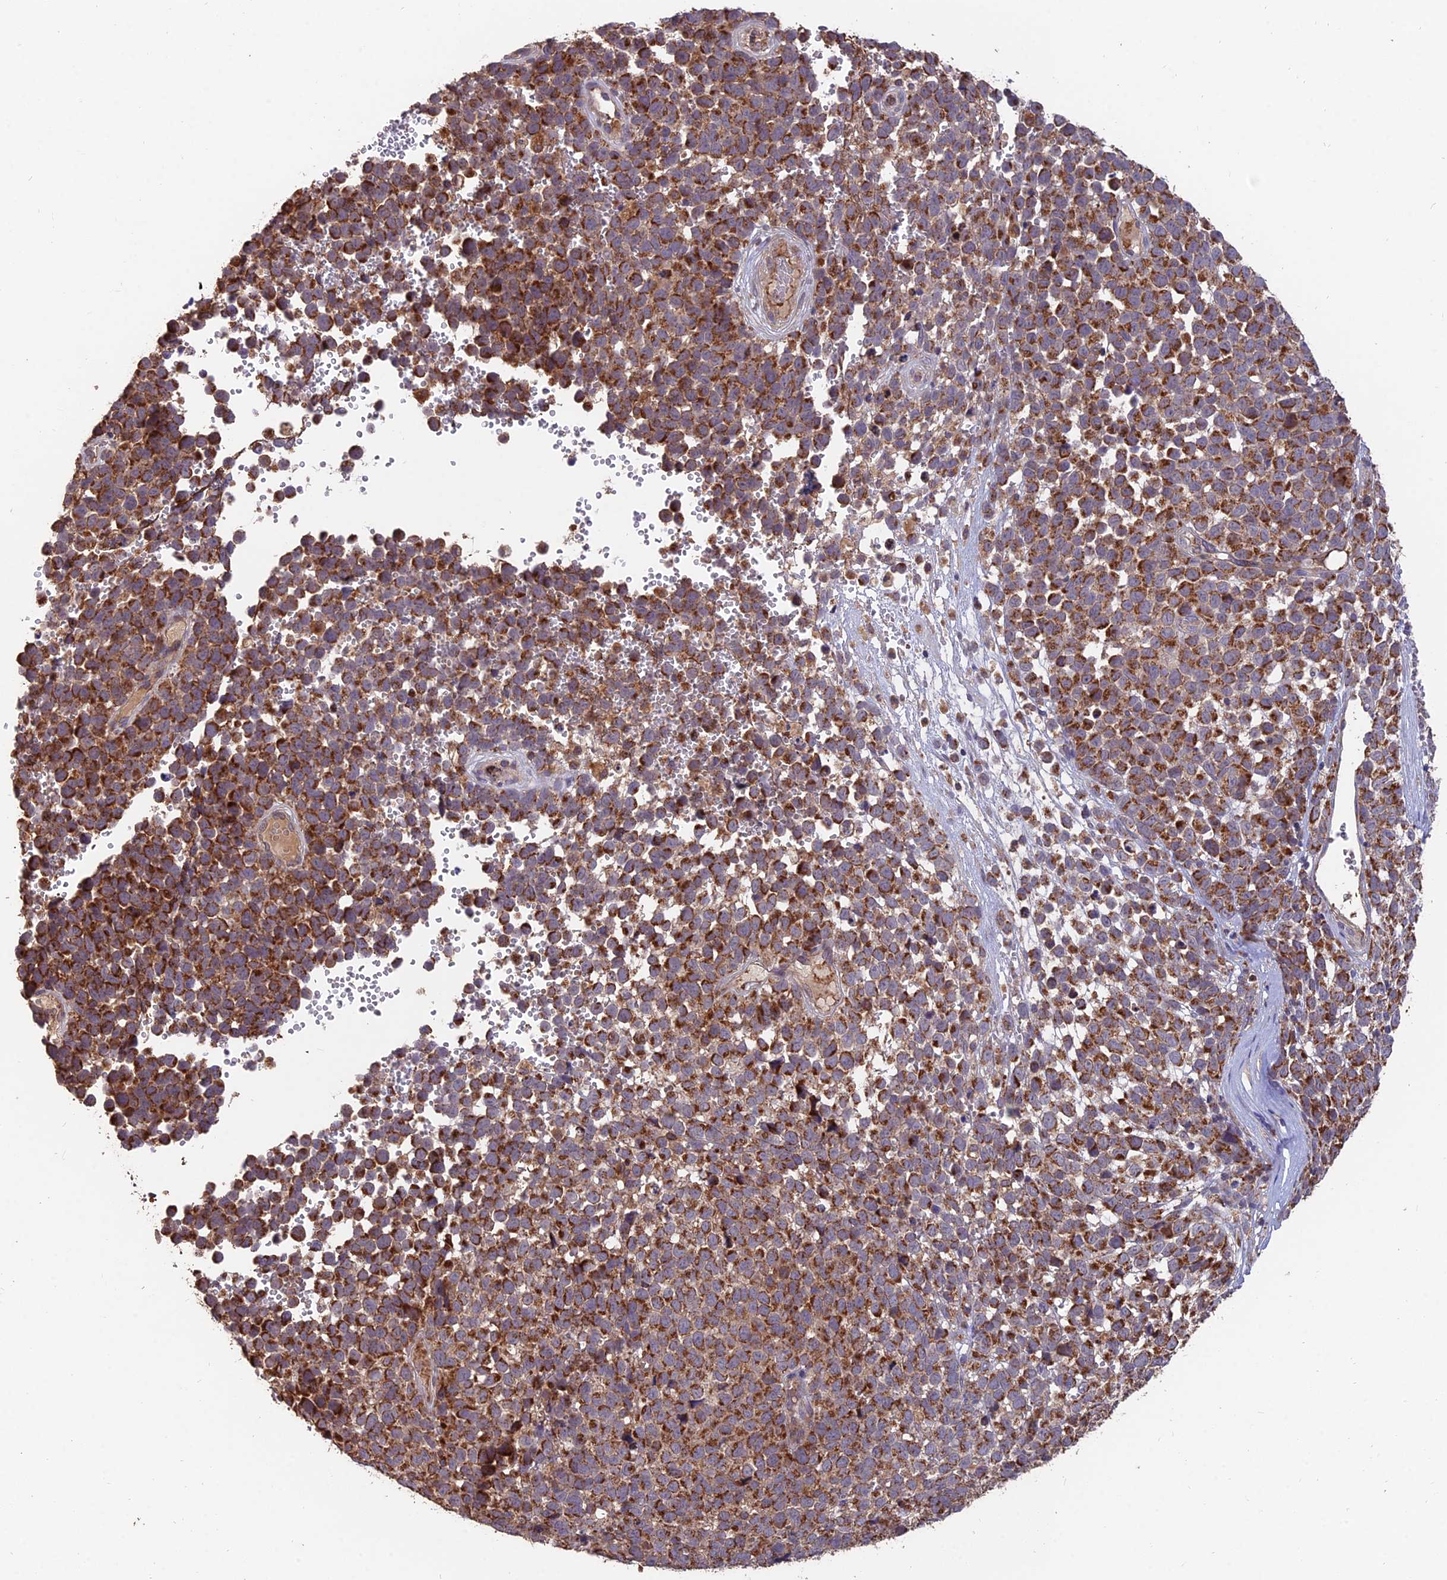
{"staining": {"intensity": "strong", "quantity": ">75%", "location": "cytoplasmic/membranous"}, "tissue": "melanoma", "cell_type": "Tumor cells", "image_type": "cancer", "snomed": [{"axis": "morphology", "description": "Malignant melanoma, NOS"}, {"axis": "topography", "description": "Nose, NOS"}], "caption": "This is a photomicrograph of immunohistochemistry staining of malignant melanoma, which shows strong staining in the cytoplasmic/membranous of tumor cells.", "gene": "IFT22", "patient": {"sex": "female", "age": 48}}